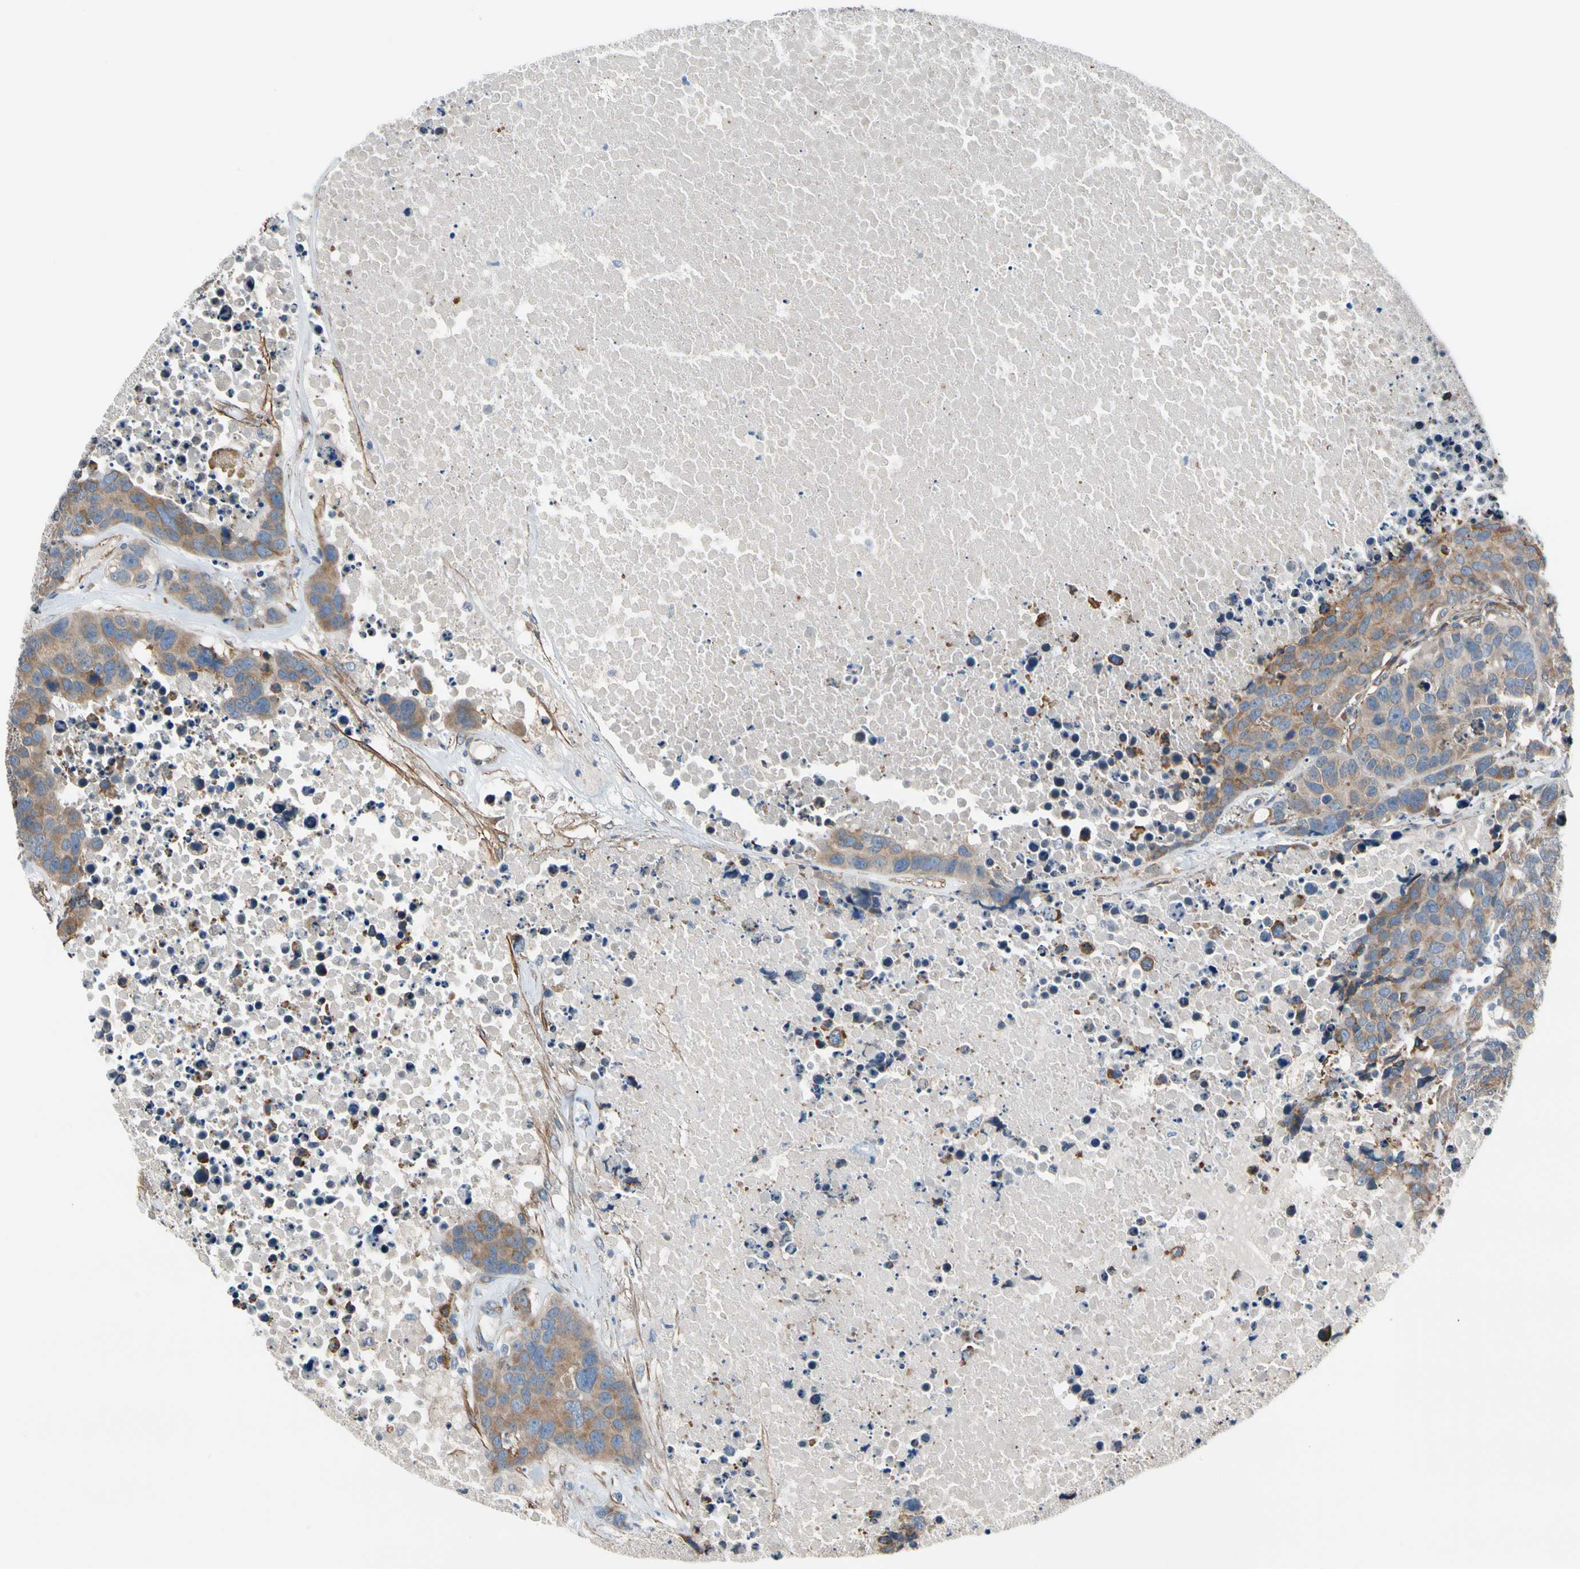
{"staining": {"intensity": "moderate", "quantity": ">75%", "location": "cytoplasmic/membranous"}, "tissue": "carcinoid", "cell_type": "Tumor cells", "image_type": "cancer", "snomed": [{"axis": "morphology", "description": "Carcinoid, malignant, NOS"}, {"axis": "topography", "description": "Lung"}], "caption": "The image reveals immunohistochemical staining of carcinoid (malignant). There is moderate cytoplasmic/membranous staining is seen in about >75% of tumor cells.", "gene": "LIMK2", "patient": {"sex": "male", "age": 60}}